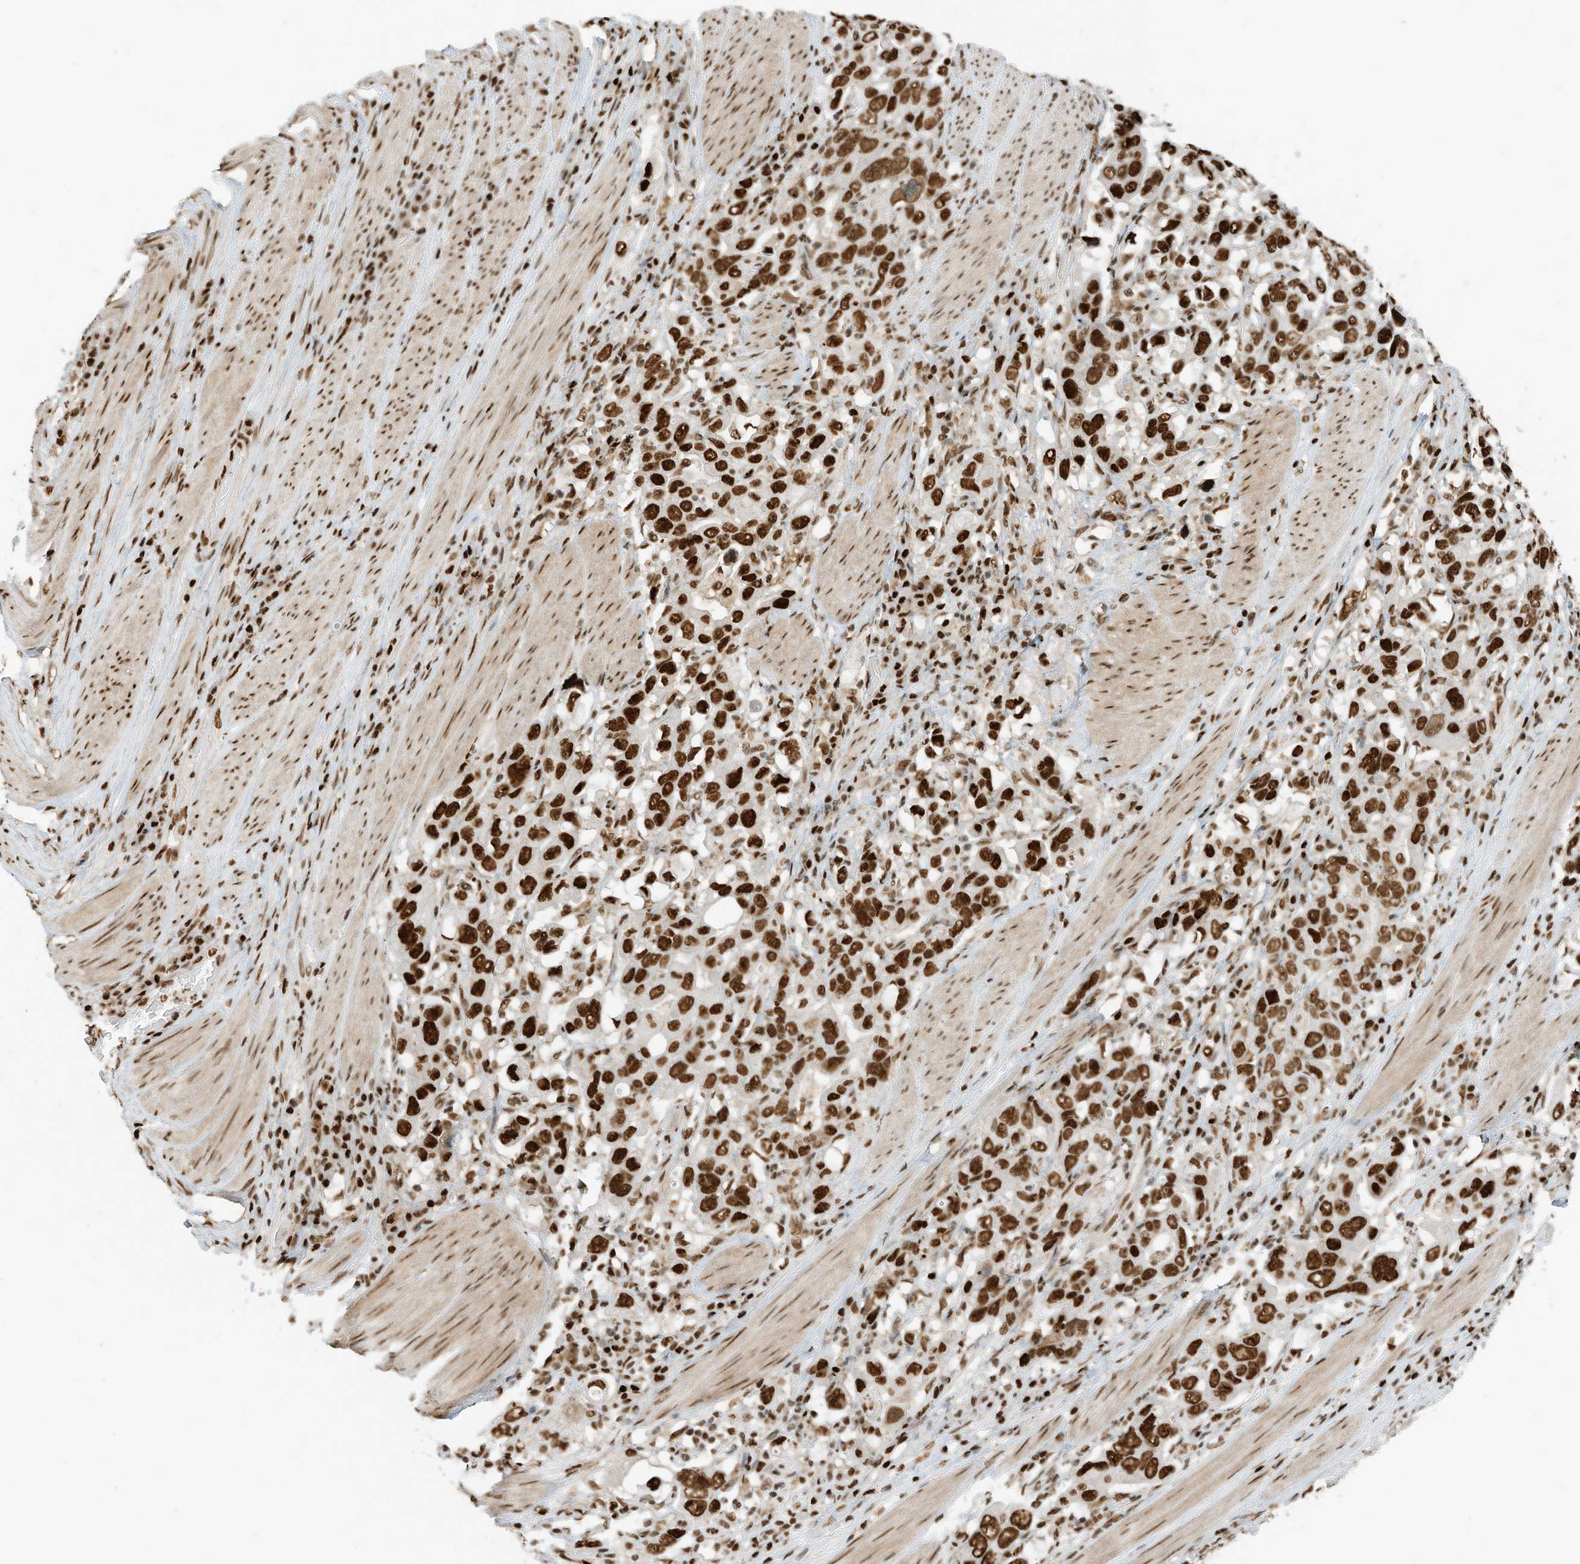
{"staining": {"intensity": "strong", "quantity": ">75%", "location": "nuclear"}, "tissue": "stomach cancer", "cell_type": "Tumor cells", "image_type": "cancer", "snomed": [{"axis": "morphology", "description": "Adenocarcinoma, NOS"}, {"axis": "topography", "description": "Stomach, upper"}], "caption": "Brown immunohistochemical staining in adenocarcinoma (stomach) shows strong nuclear positivity in approximately >75% of tumor cells. (brown staining indicates protein expression, while blue staining denotes nuclei).", "gene": "SAMD15", "patient": {"sex": "male", "age": 62}}